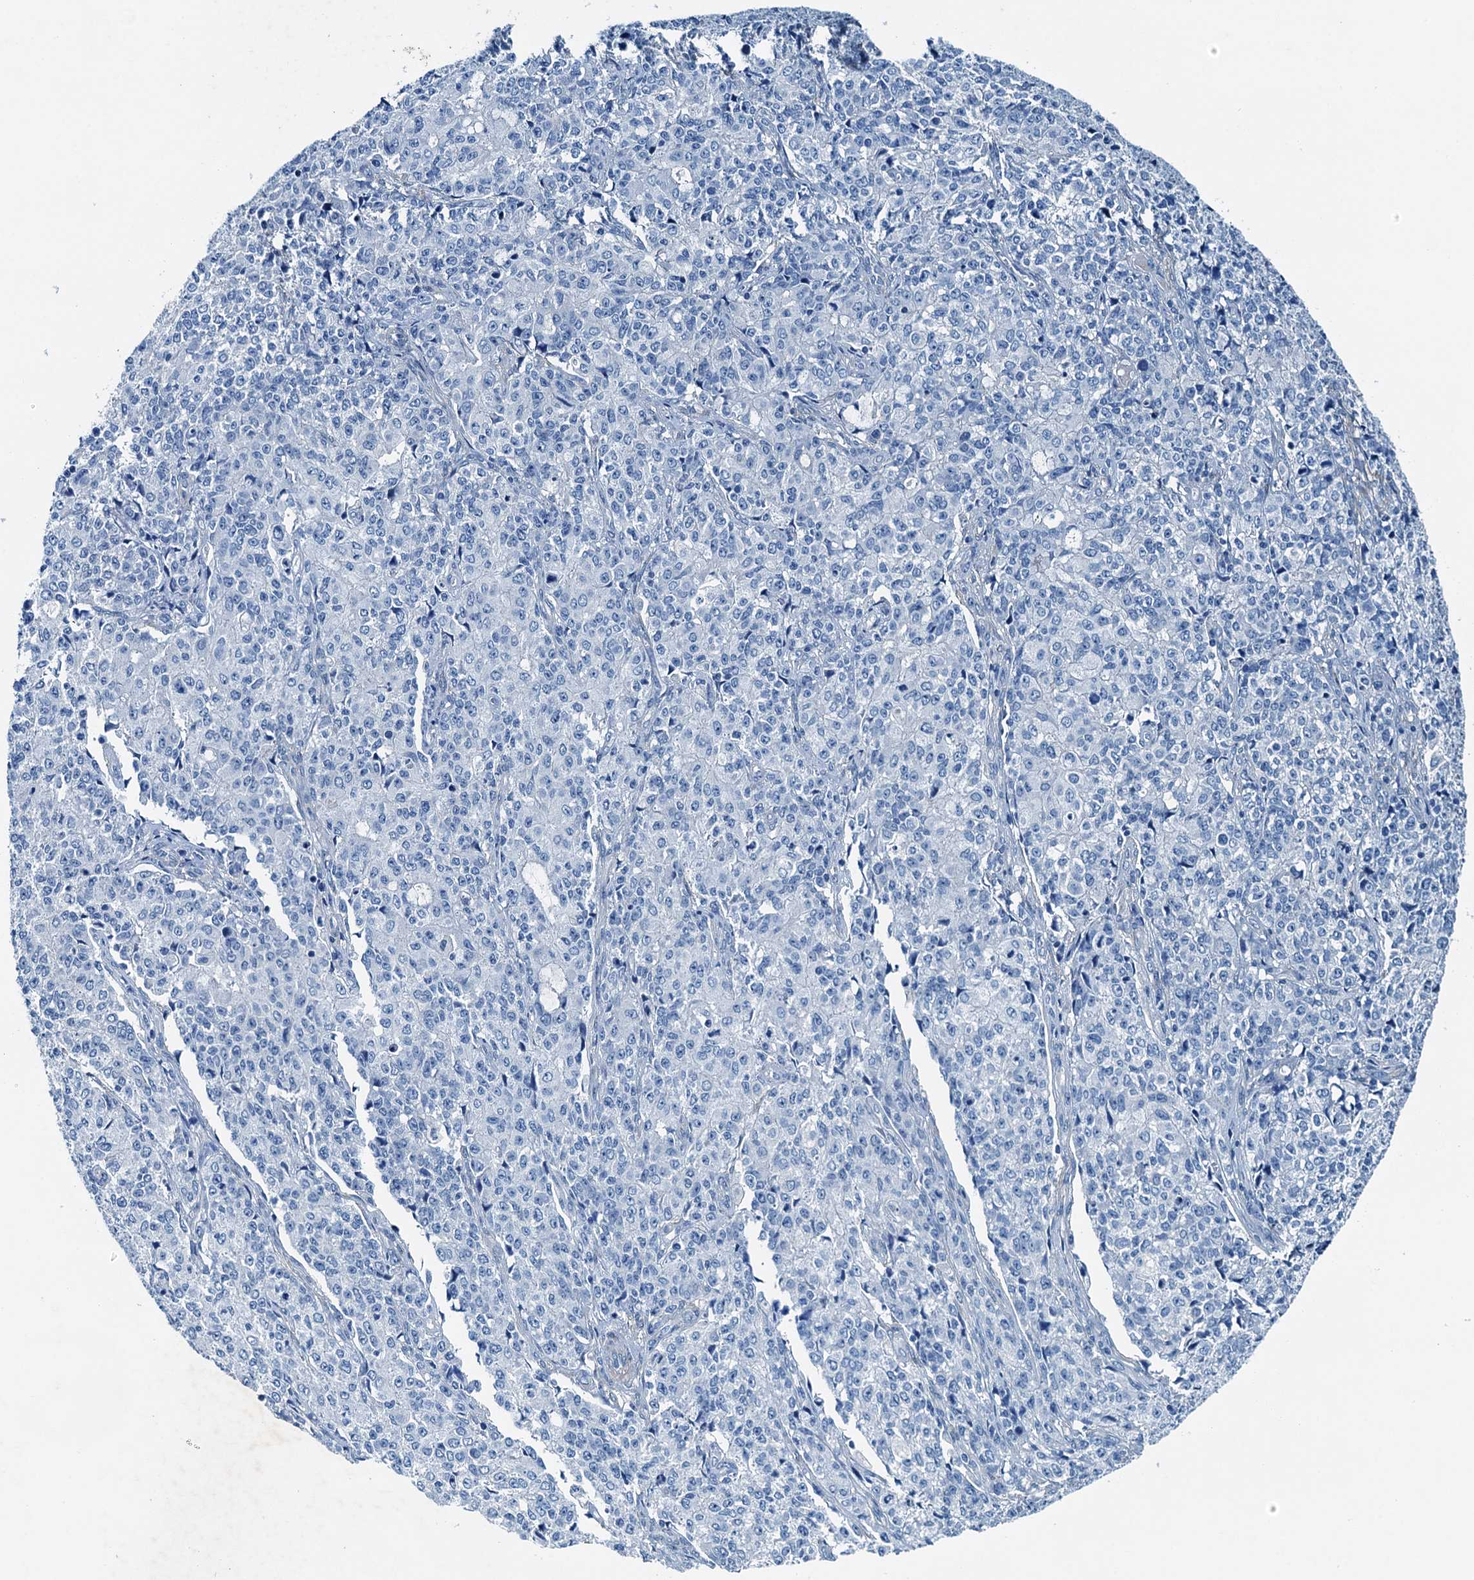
{"staining": {"intensity": "negative", "quantity": "none", "location": "none"}, "tissue": "endometrial cancer", "cell_type": "Tumor cells", "image_type": "cancer", "snomed": [{"axis": "morphology", "description": "Adenocarcinoma, NOS"}, {"axis": "topography", "description": "Endometrium"}], "caption": "This photomicrograph is of endometrial adenocarcinoma stained with IHC to label a protein in brown with the nuclei are counter-stained blue. There is no staining in tumor cells.", "gene": "RAB3IL1", "patient": {"sex": "female", "age": 50}}